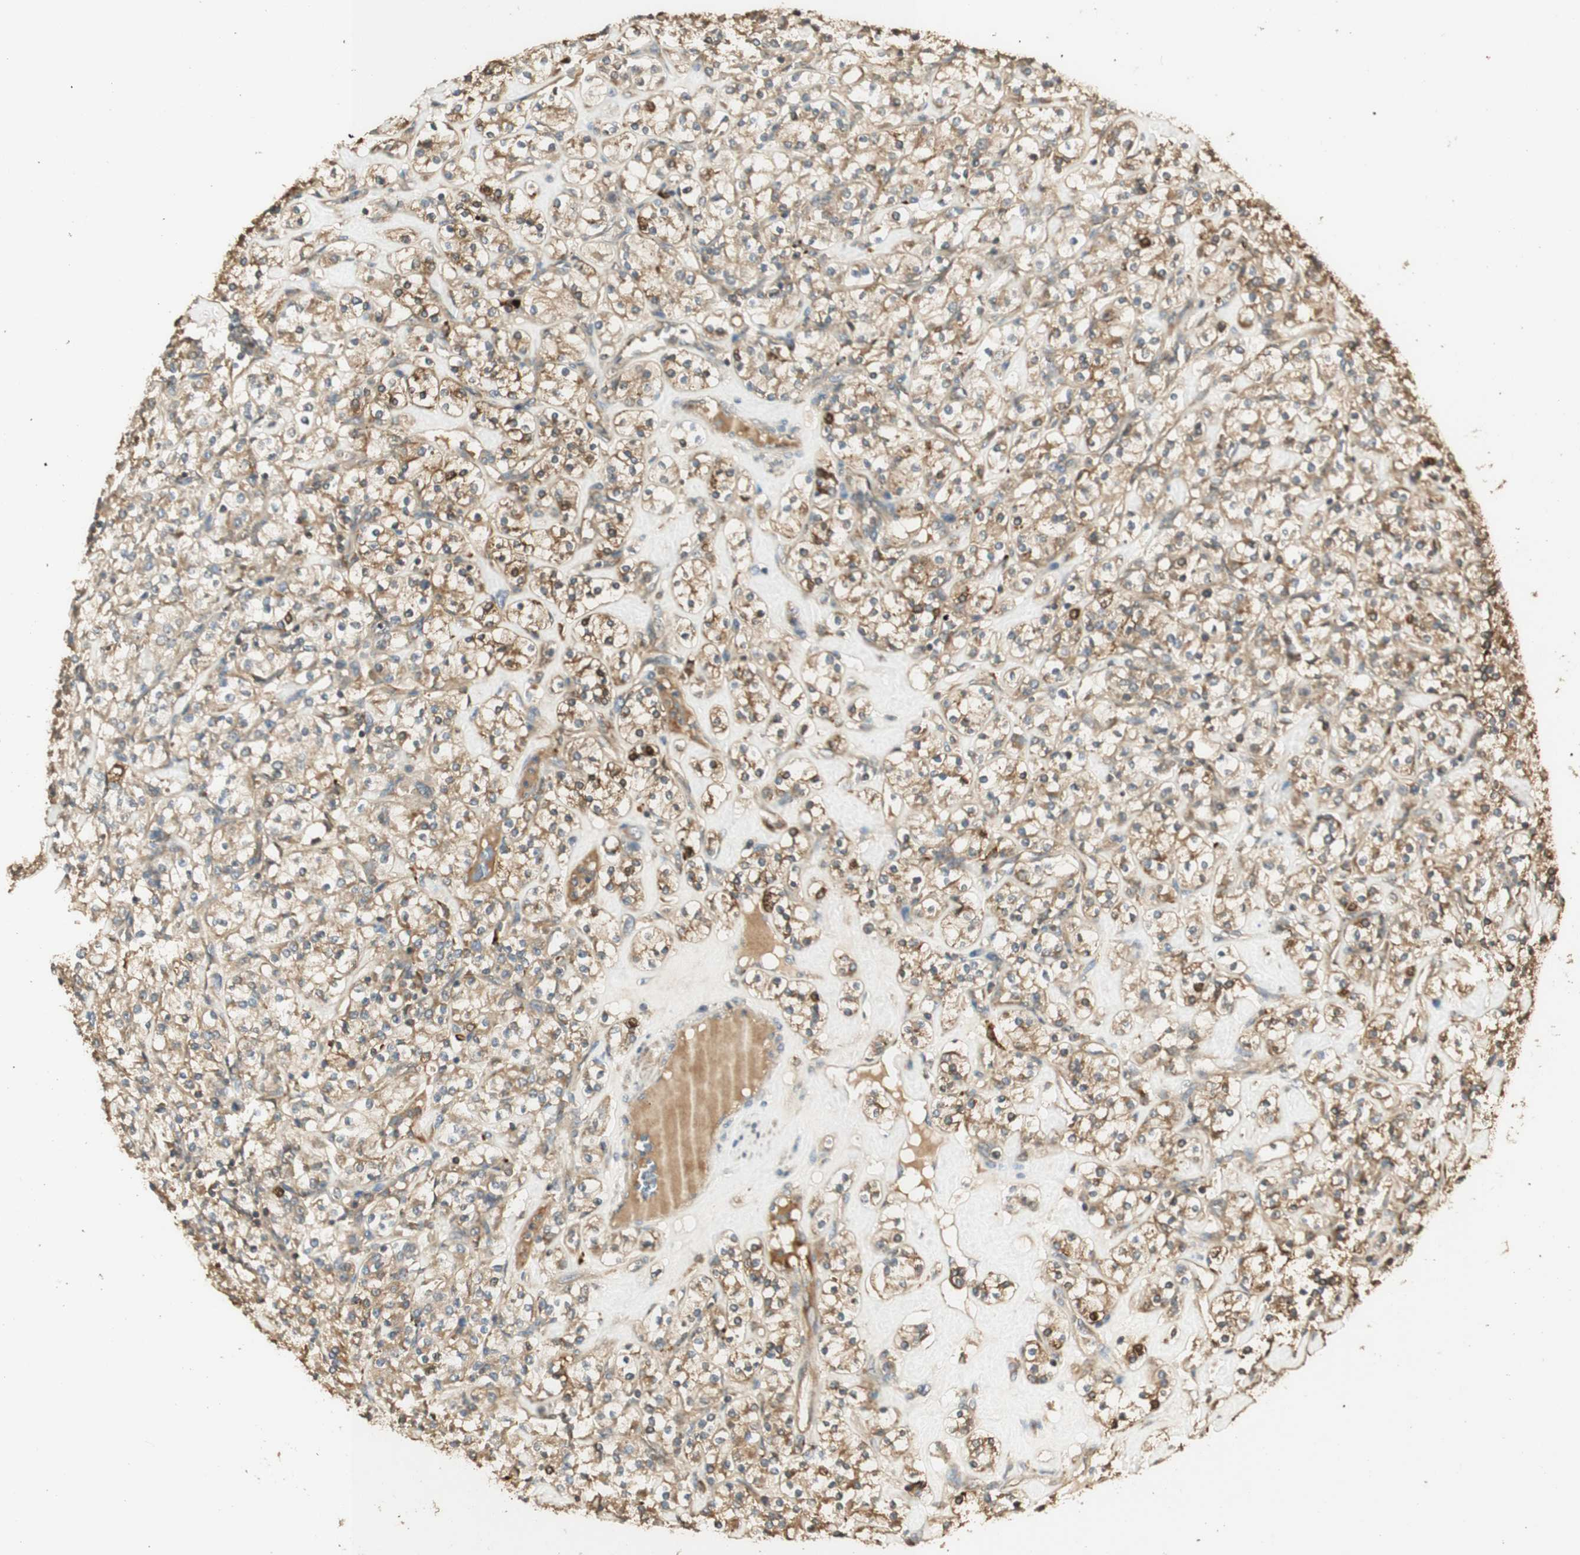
{"staining": {"intensity": "weak", "quantity": ">75%", "location": "cytoplasmic/membranous"}, "tissue": "renal cancer", "cell_type": "Tumor cells", "image_type": "cancer", "snomed": [{"axis": "morphology", "description": "Adenocarcinoma, NOS"}, {"axis": "topography", "description": "Kidney"}], "caption": "Renal cancer (adenocarcinoma) stained for a protein shows weak cytoplasmic/membranous positivity in tumor cells. The staining is performed using DAB brown chromogen to label protein expression. The nuclei are counter-stained blue using hematoxylin.", "gene": "AGER", "patient": {"sex": "male", "age": 77}}